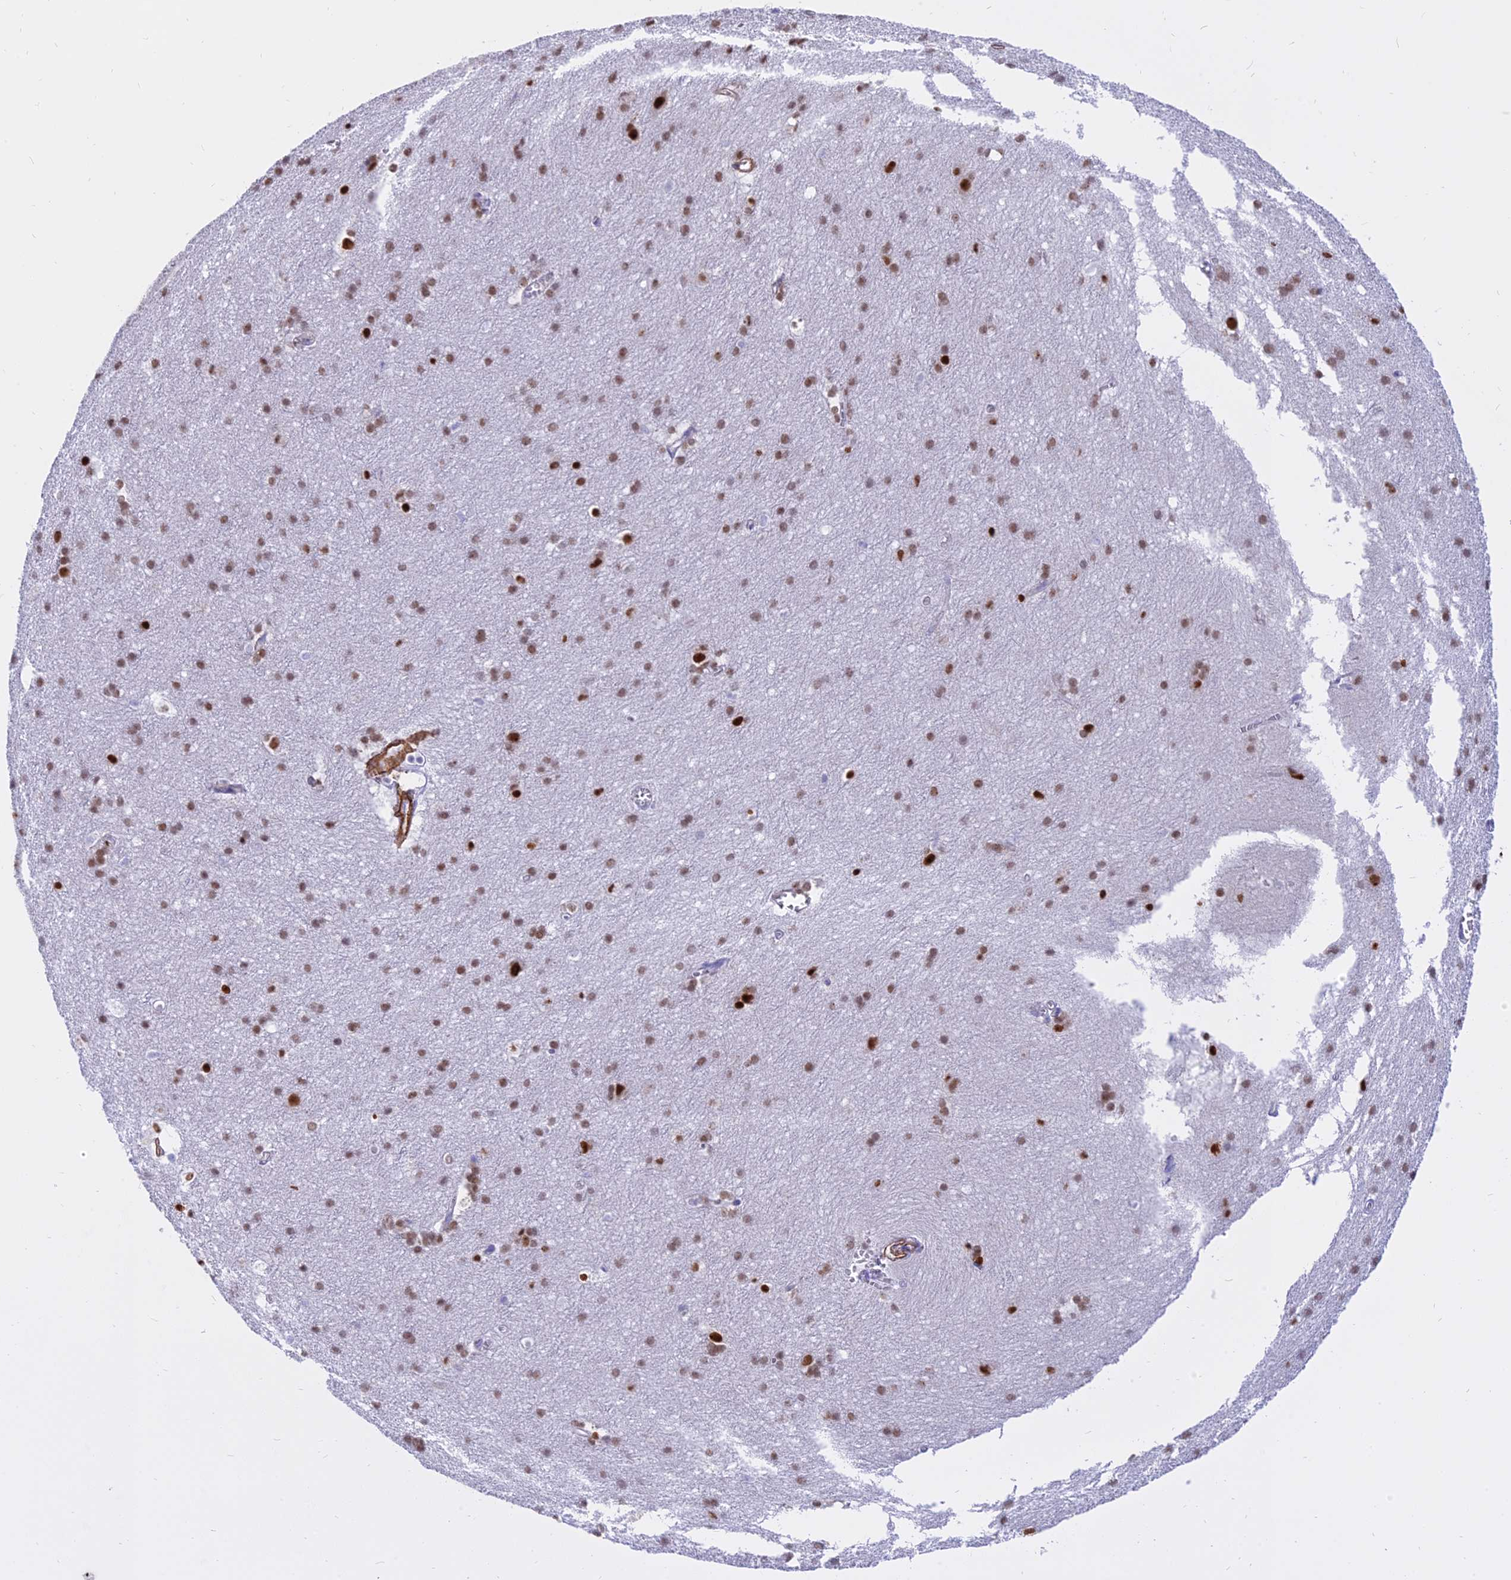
{"staining": {"intensity": "negative", "quantity": "none", "location": "none"}, "tissue": "cerebral cortex", "cell_type": "Endothelial cells", "image_type": "normal", "snomed": [{"axis": "morphology", "description": "Normal tissue, NOS"}, {"axis": "topography", "description": "Cerebral cortex"}], "caption": "Cerebral cortex was stained to show a protein in brown. There is no significant positivity in endothelial cells. Brightfield microscopy of immunohistochemistry (IHC) stained with DAB (3,3'-diaminobenzidine) (brown) and hematoxylin (blue), captured at high magnification.", "gene": "CENPV", "patient": {"sex": "male", "age": 54}}